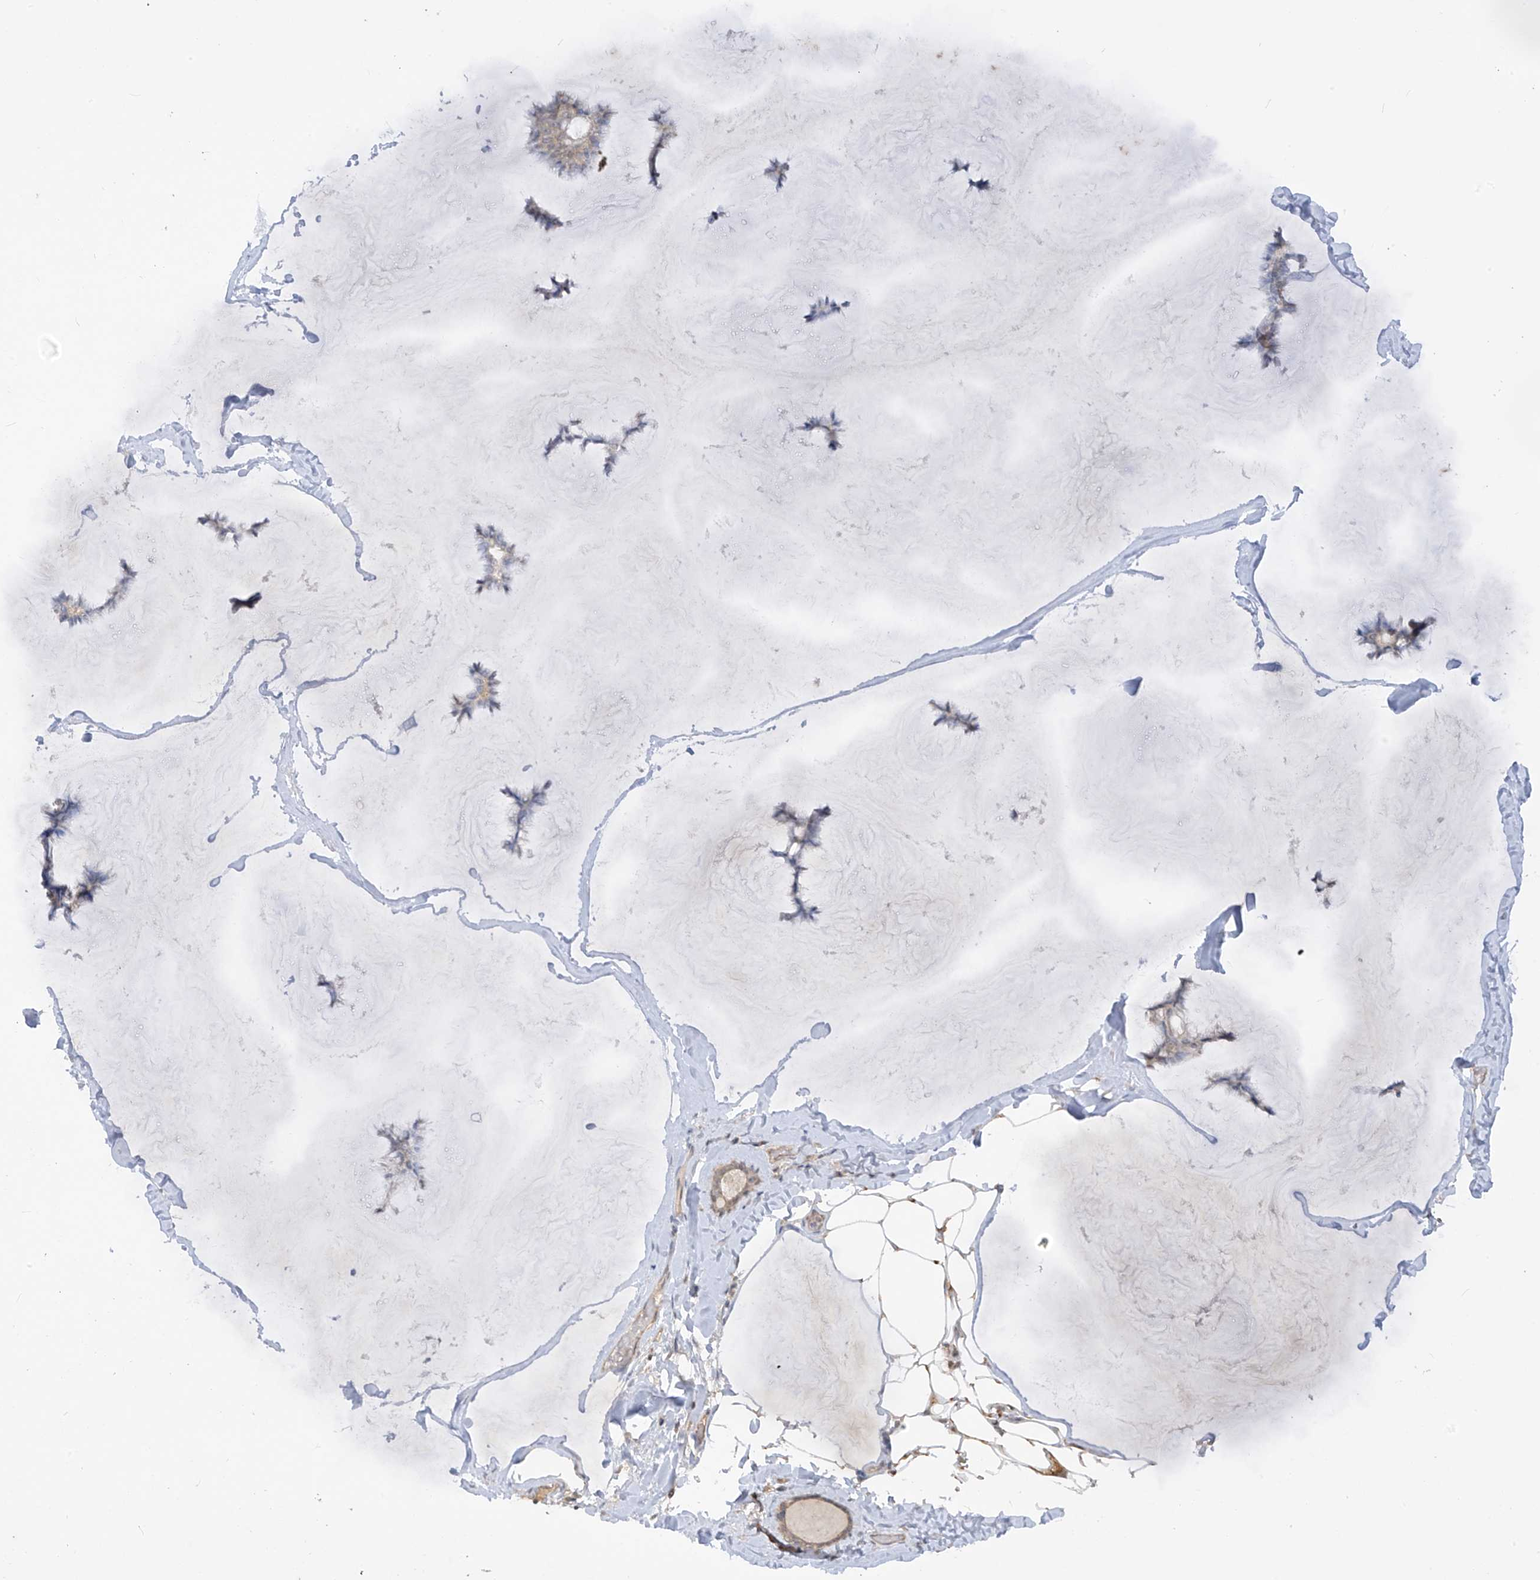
{"staining": {"intensity": "negative", "quantity": "none", "location": "none"}, "tissue": "breast cancer", "cell_type": "Tumor cells", "image_type": "cancer", "snomed": [{"axis": "morphology", "description": "Duct carcinoma"}, {"axis": "topography", "description": "Breast"}], "caption": "A histopathology image of breast cancer (invasive ductal carcinoma) stained for a protein shows no brown staining in tumor cells.", "gene": "DGKQ", "patient": {"sex": "female", "age": 93}}